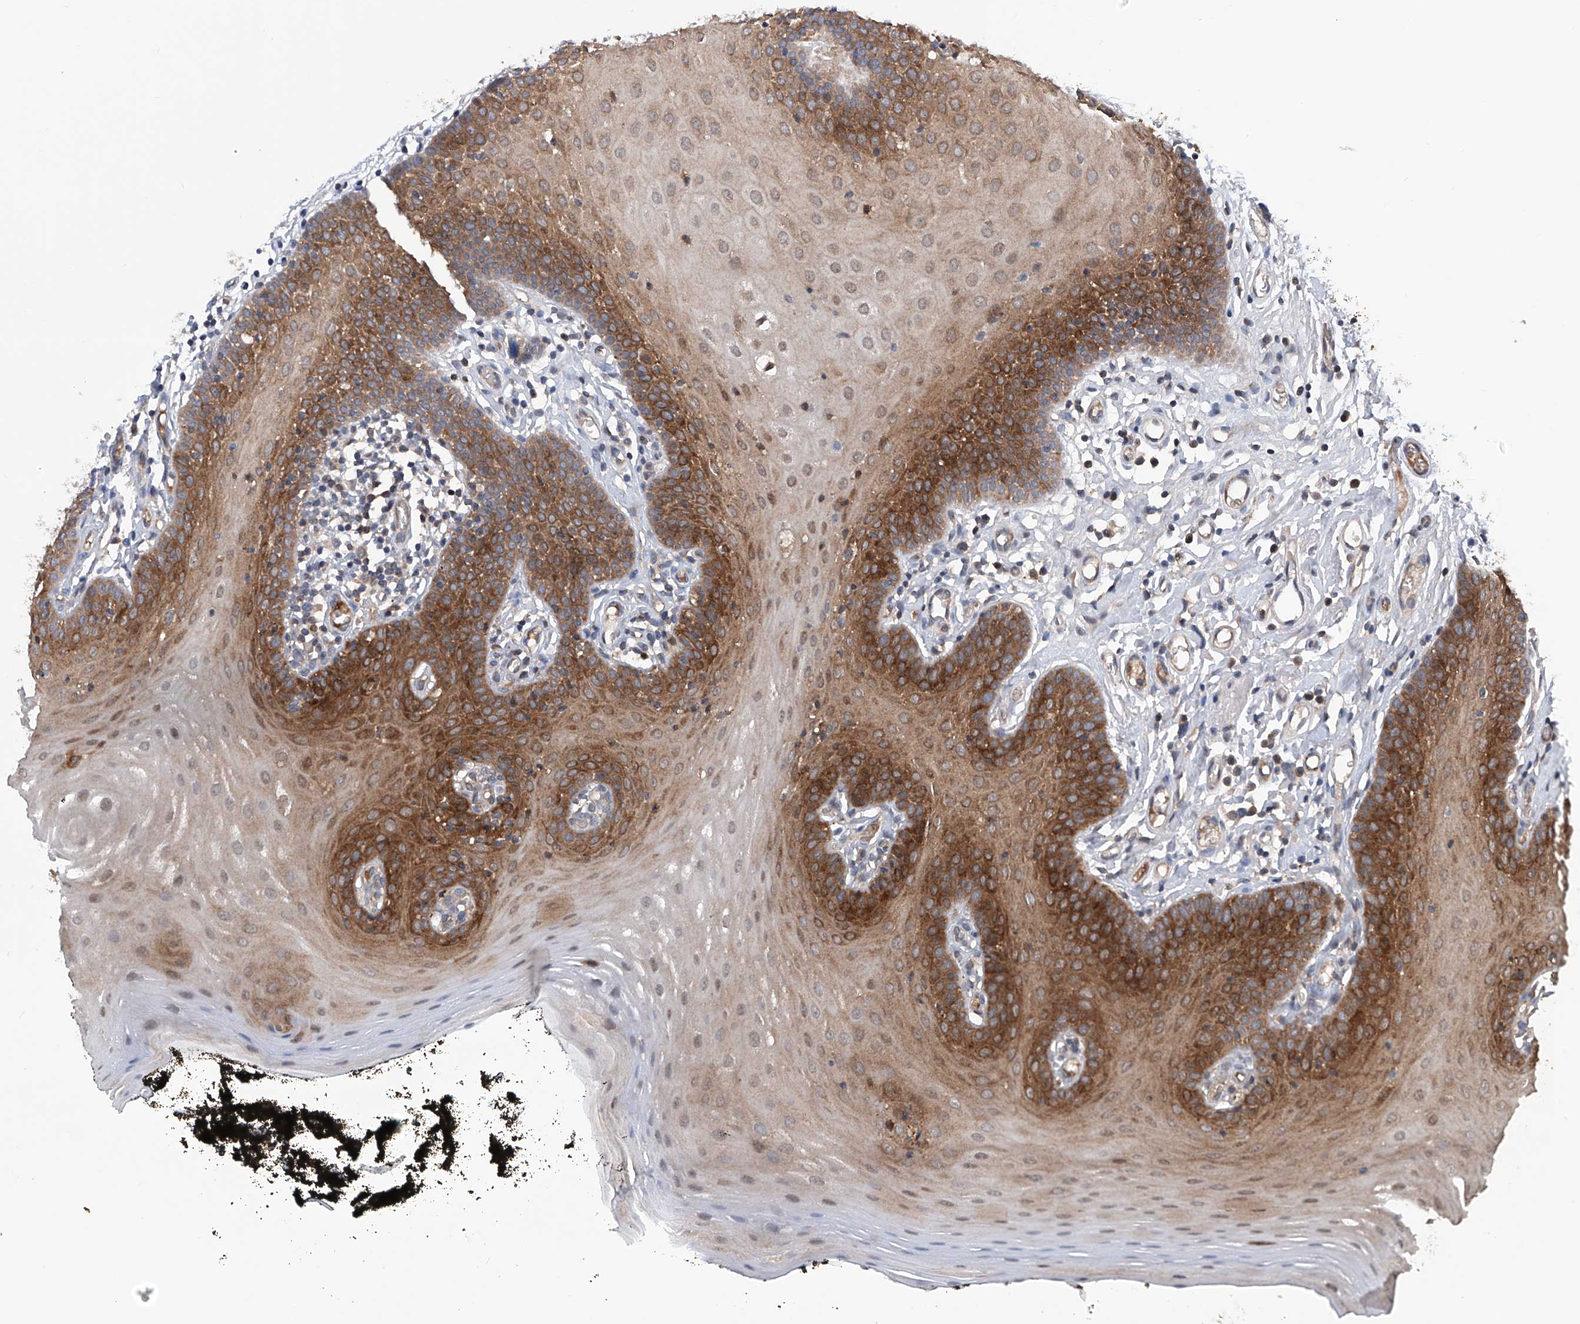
{"staining": {"intensity": "strong", "quantity": "25%-75%", "location": "cytoplasmic/membranous"}, "tissue": "oral mucosa", "cell_type": "Squamous epithelial cells", "image_type": "normal", "snomed": [{"axis": "morphology", "description": "Normal tissue, NOS"}, {"axis": "topography", "description": "Oral tissue"}], "caption": "Immunohistochemistry (IHC) (DAB (3,3'-diaminobenzidine)) staining of normal human oral mucosa displays strong cytoplasmic/membranous protein expression in approximately 25%-75% of squamous epithelial cells. (IHC, brightfield microscopy, high magnification).", "gene": "NUDT17", "patient": {"sex": "male", "age": 74}}